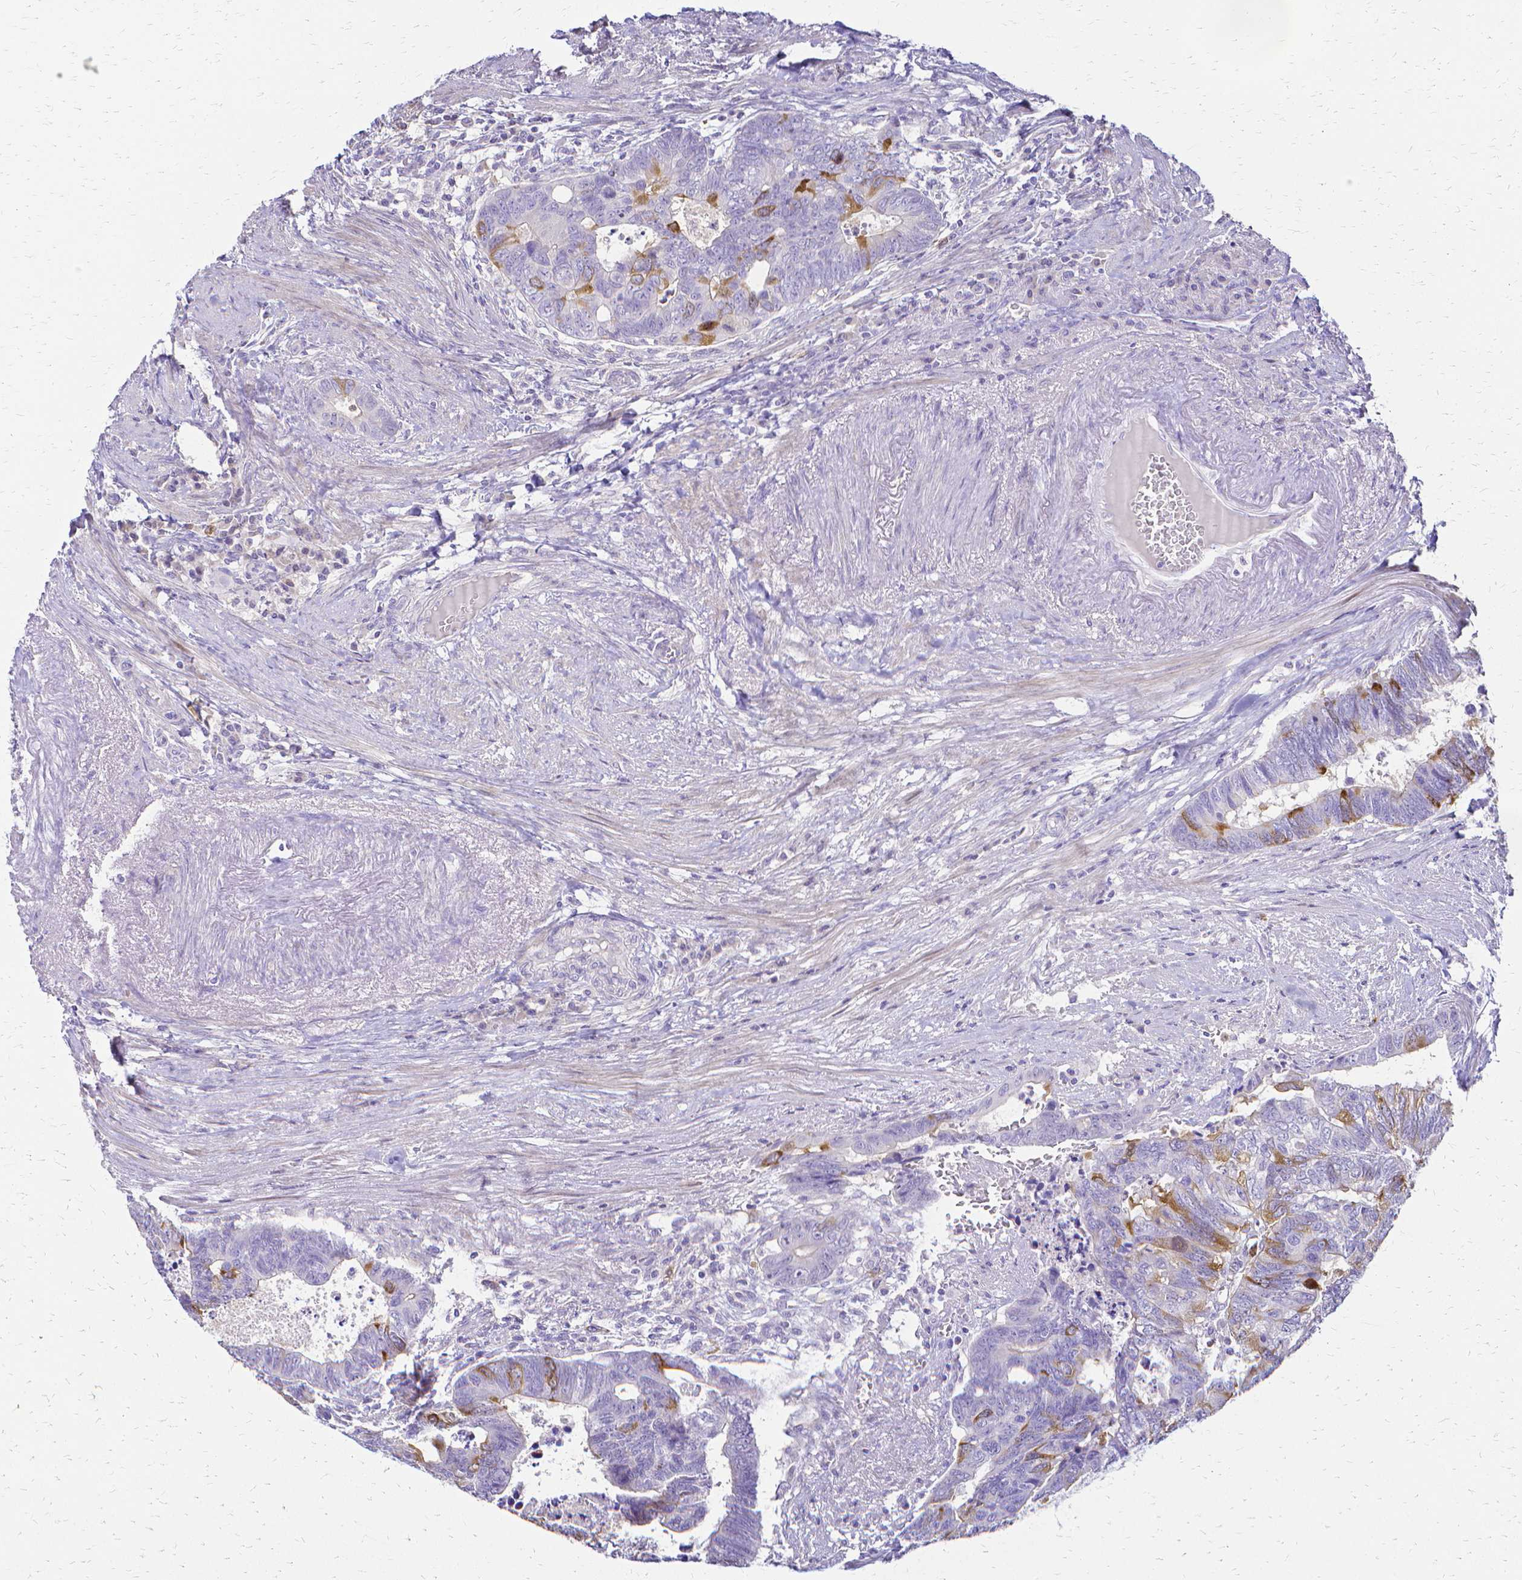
{"staining": {"intensity": "moderate", "quantity": "<25%", "location": "cytoplasmic/membranous"}, "tissue": "colorectal cancer", "cell_type": "Tumor cells", "image_type": "cancer", "snomed": [{"axis": "morphology", "description": "Adenocarcinoma, NOS"}, {"axis": "topography", "description": "Colon"}], "caption": "Brown immunohistochemical staining in human colorectal adenocarcinoma shows moderate cytoplasmic/membranous expression in about <25% of tumor cells.", "gene": "CCNB1", "patient": {"sex": "male", "age": 62}}